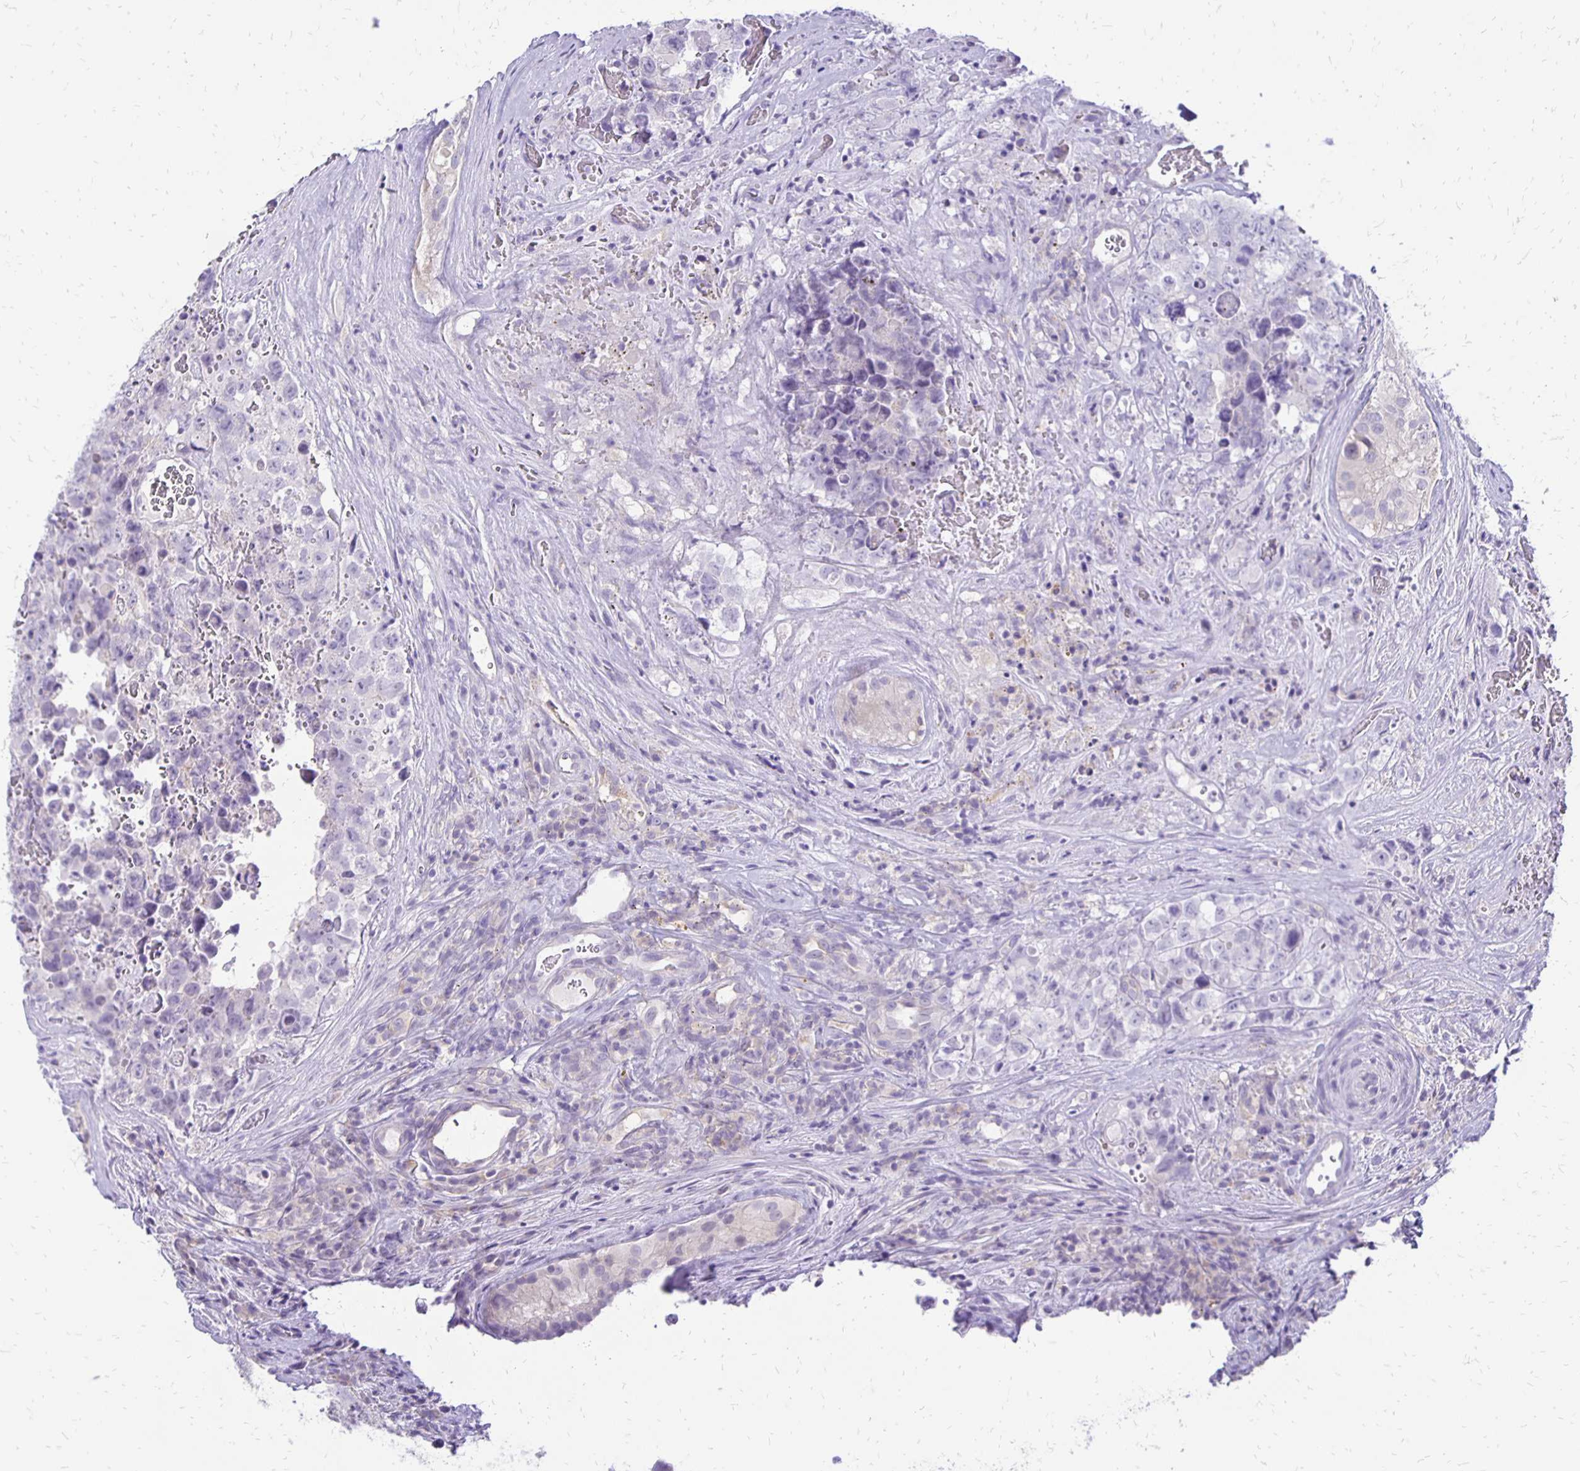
{"staining": {"intensity": "negative", "quantity": "none", "location": "none"}, "tissue": "testis cancer", "cell_type": "Tumor cells", "image_type": "cancer", "snomed": [{"axis": "morphology", "description": "Carcinoma, Embryonal, NOS"}, {"axis": "topography", "description": "Testis"}], "caption": "There is no significant expression in tumor cells of testis cancer.", "gene": "ANKRD45", "patient": {"sex": "male", "age": 18}}